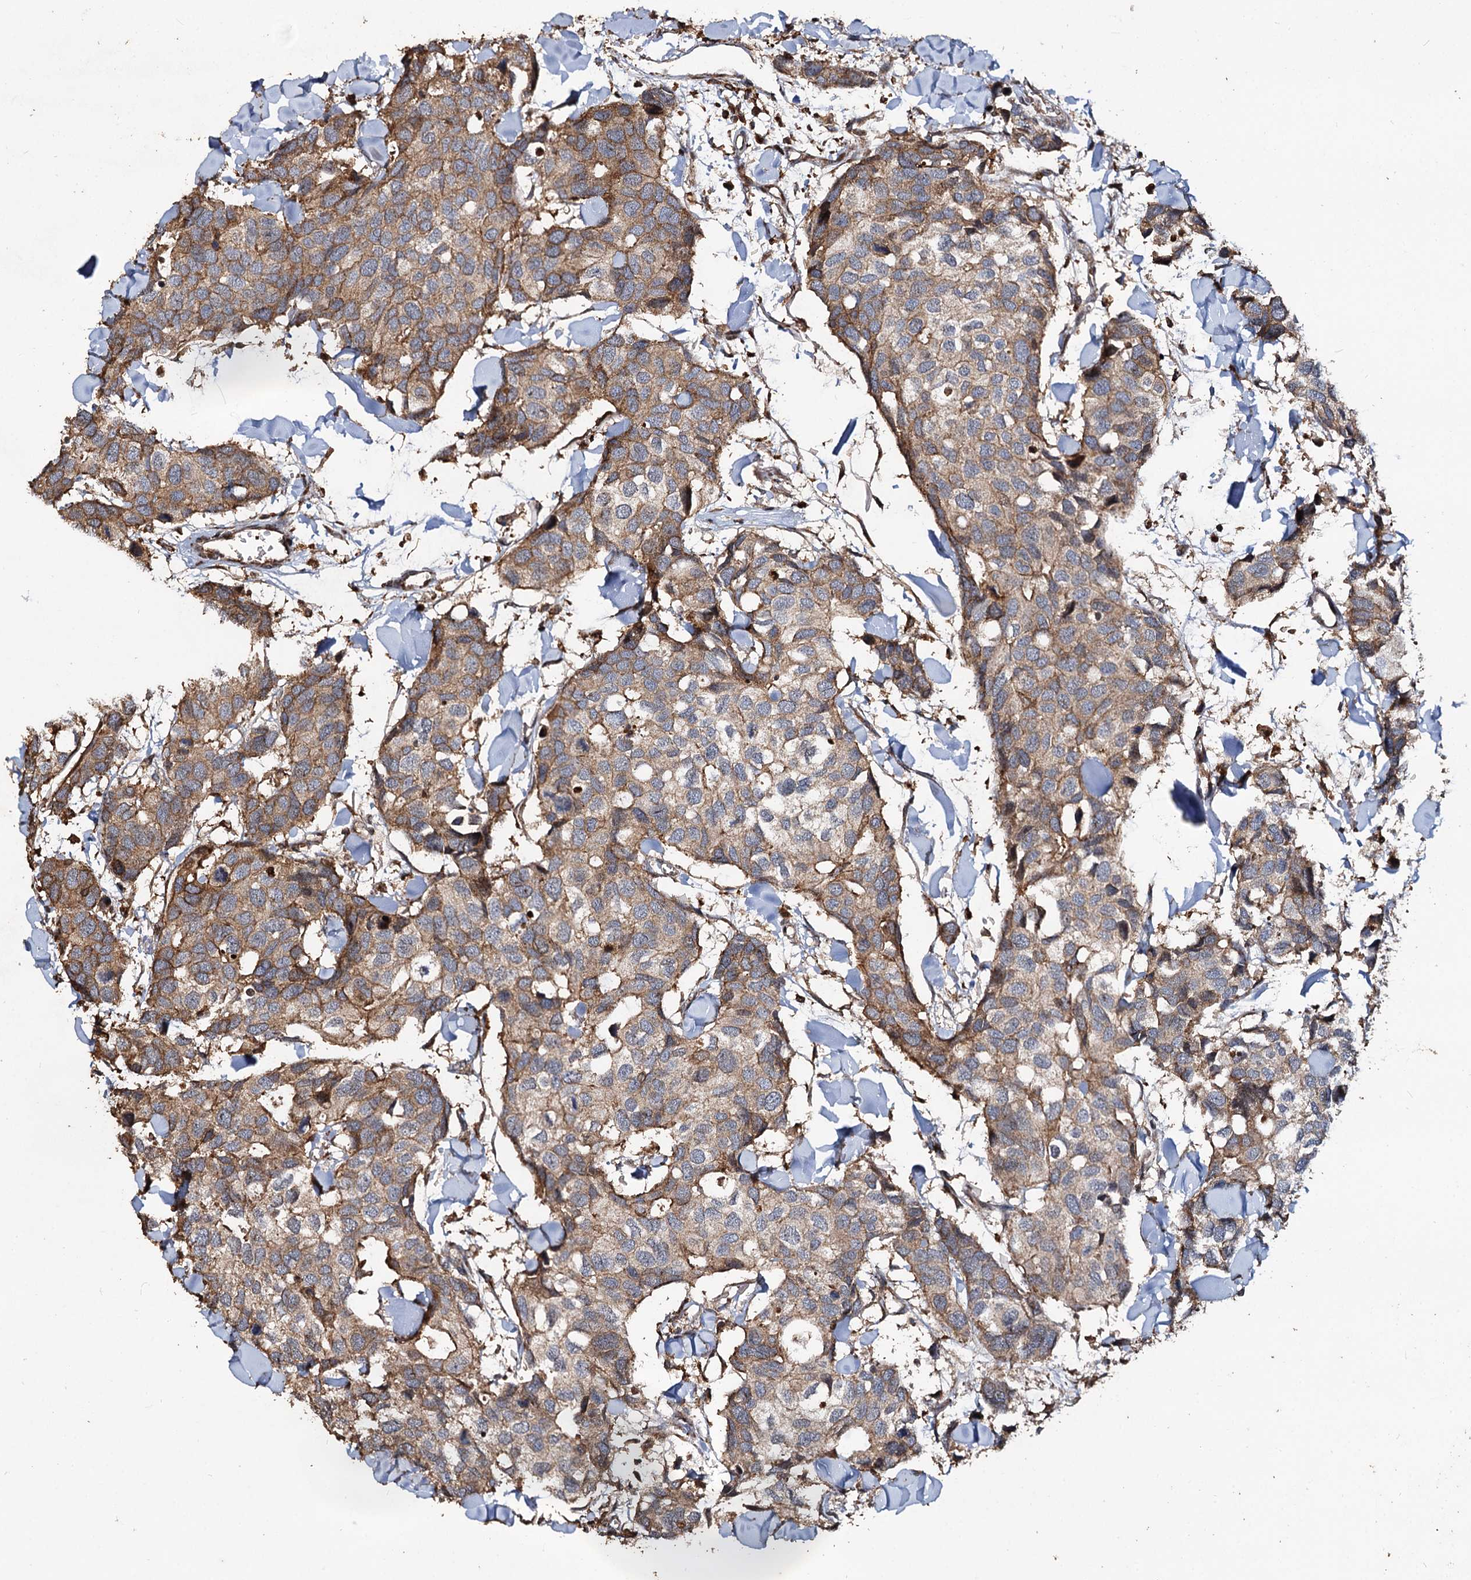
{"staining": {"intensity": "weak", "quantity": ">75%", "location": "cytoplasmic/membranous"}, "tissue": "breast cancer", "cell_type": "Tumor cells", "image_type": "cancer", "snomed": [{"axis": "morphology", "description": "Duct carcinoma"}, {"axis": "topography", "description": "Breast"}], "caption": "Weak cytoplasmic/membranous positivity for a protein is appreciated in approximately >75% of tumor cells of breast invasive ductal carcinoma using IHC.", "gene": "NOTCH2NLA", "patient": {"sex": "female", "age": 83}}